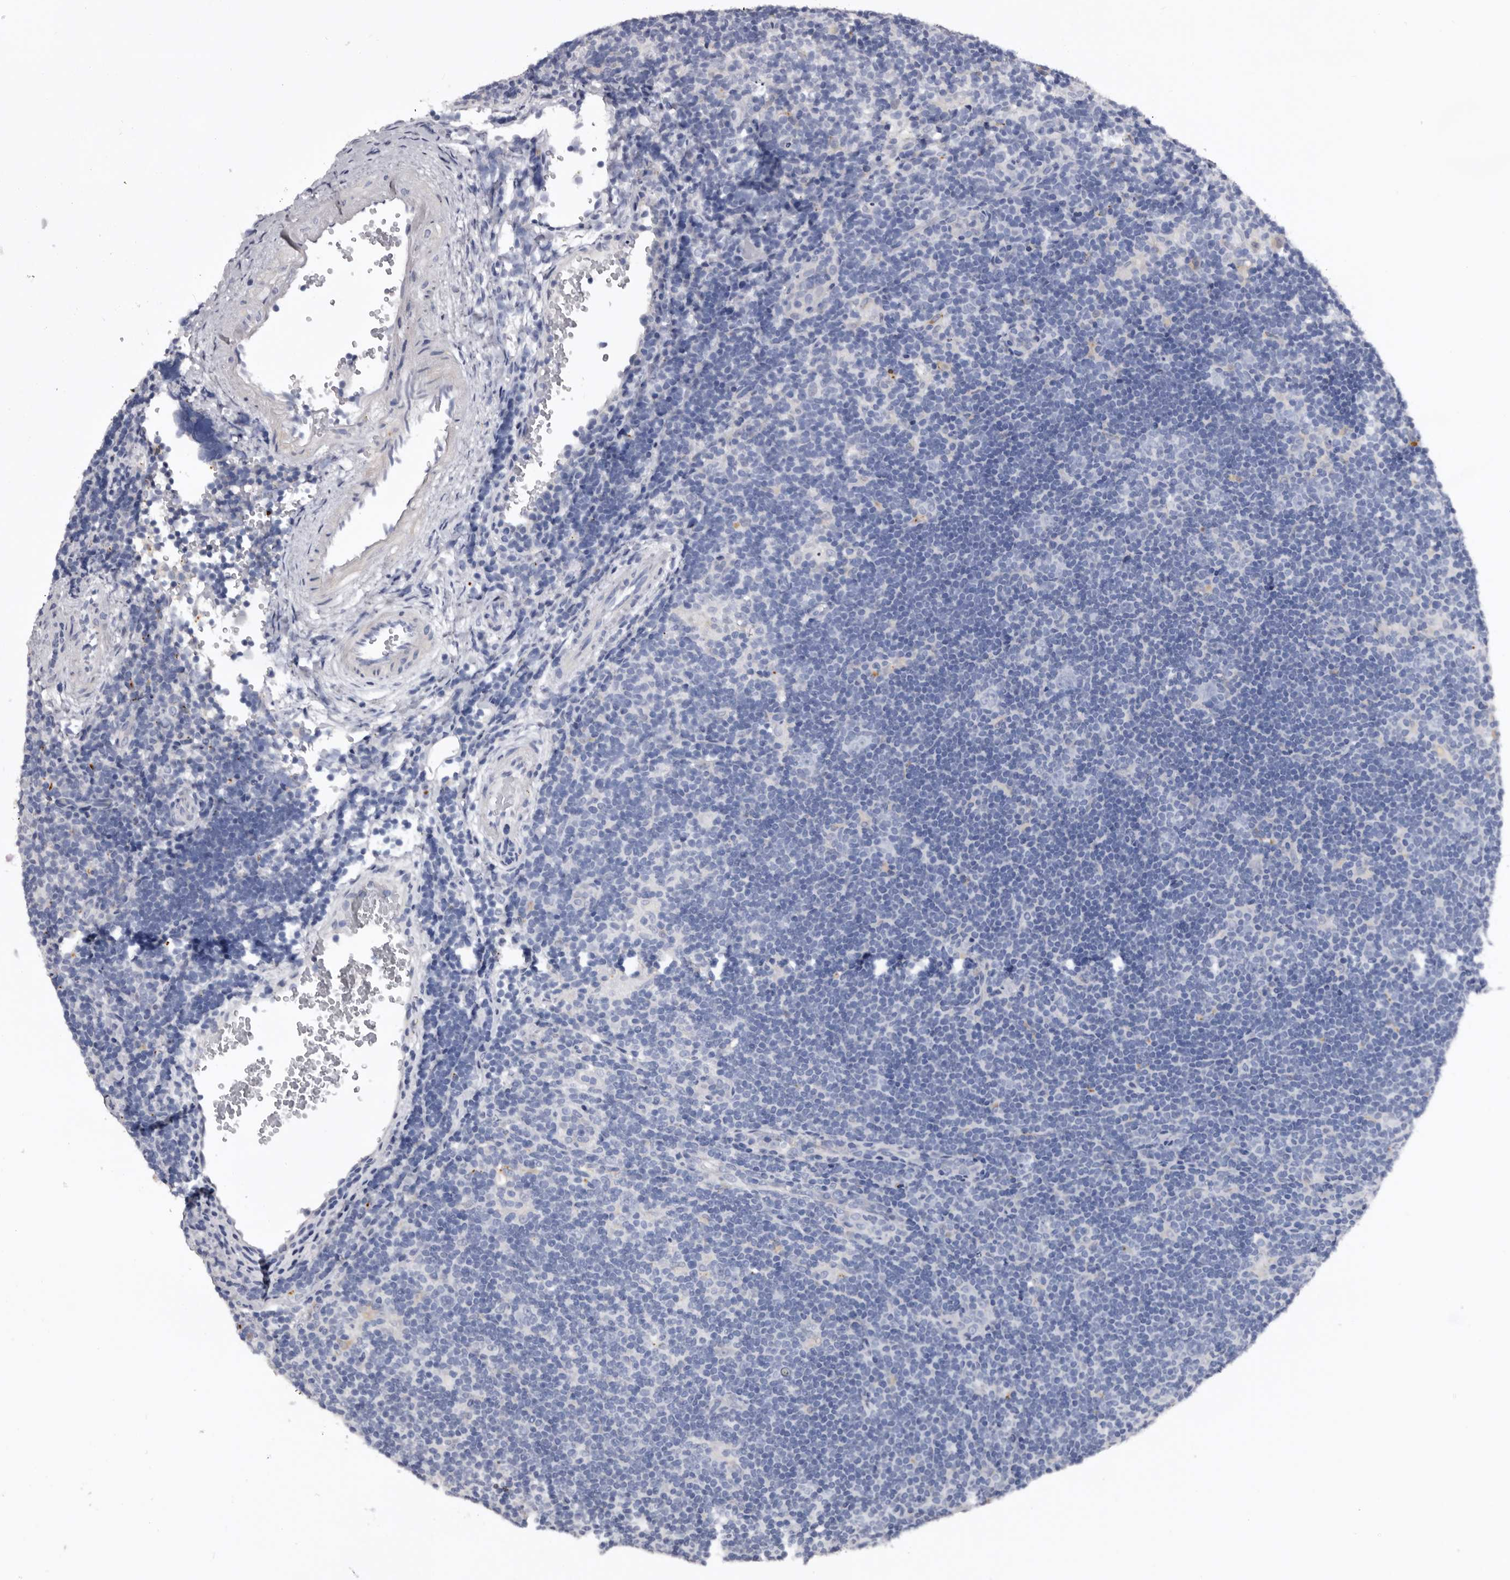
{"staining": {"intensity": "negative", "quantity": "none", "location": "none"}, "tissue": "lymphoma", "cell_type": "Tumor cells", "image_type": "cancer", "snomed": [{"axis": "morphology", "description": "Hodgkin's disease, NOS"}, {"axis": "topography", "description": "Lymph node"}], "caption": "Immunohistochemistry (IHC) of human Hodgkin's disease shows no staining in tumor cells. (Brightfield microscopy of DAB (3,3'-diaminobenzidine) immunohistochemistry (IHC) at high magnification).", "gene": "SLC10A4", "patient": {"sex": "female", "age": 57}}